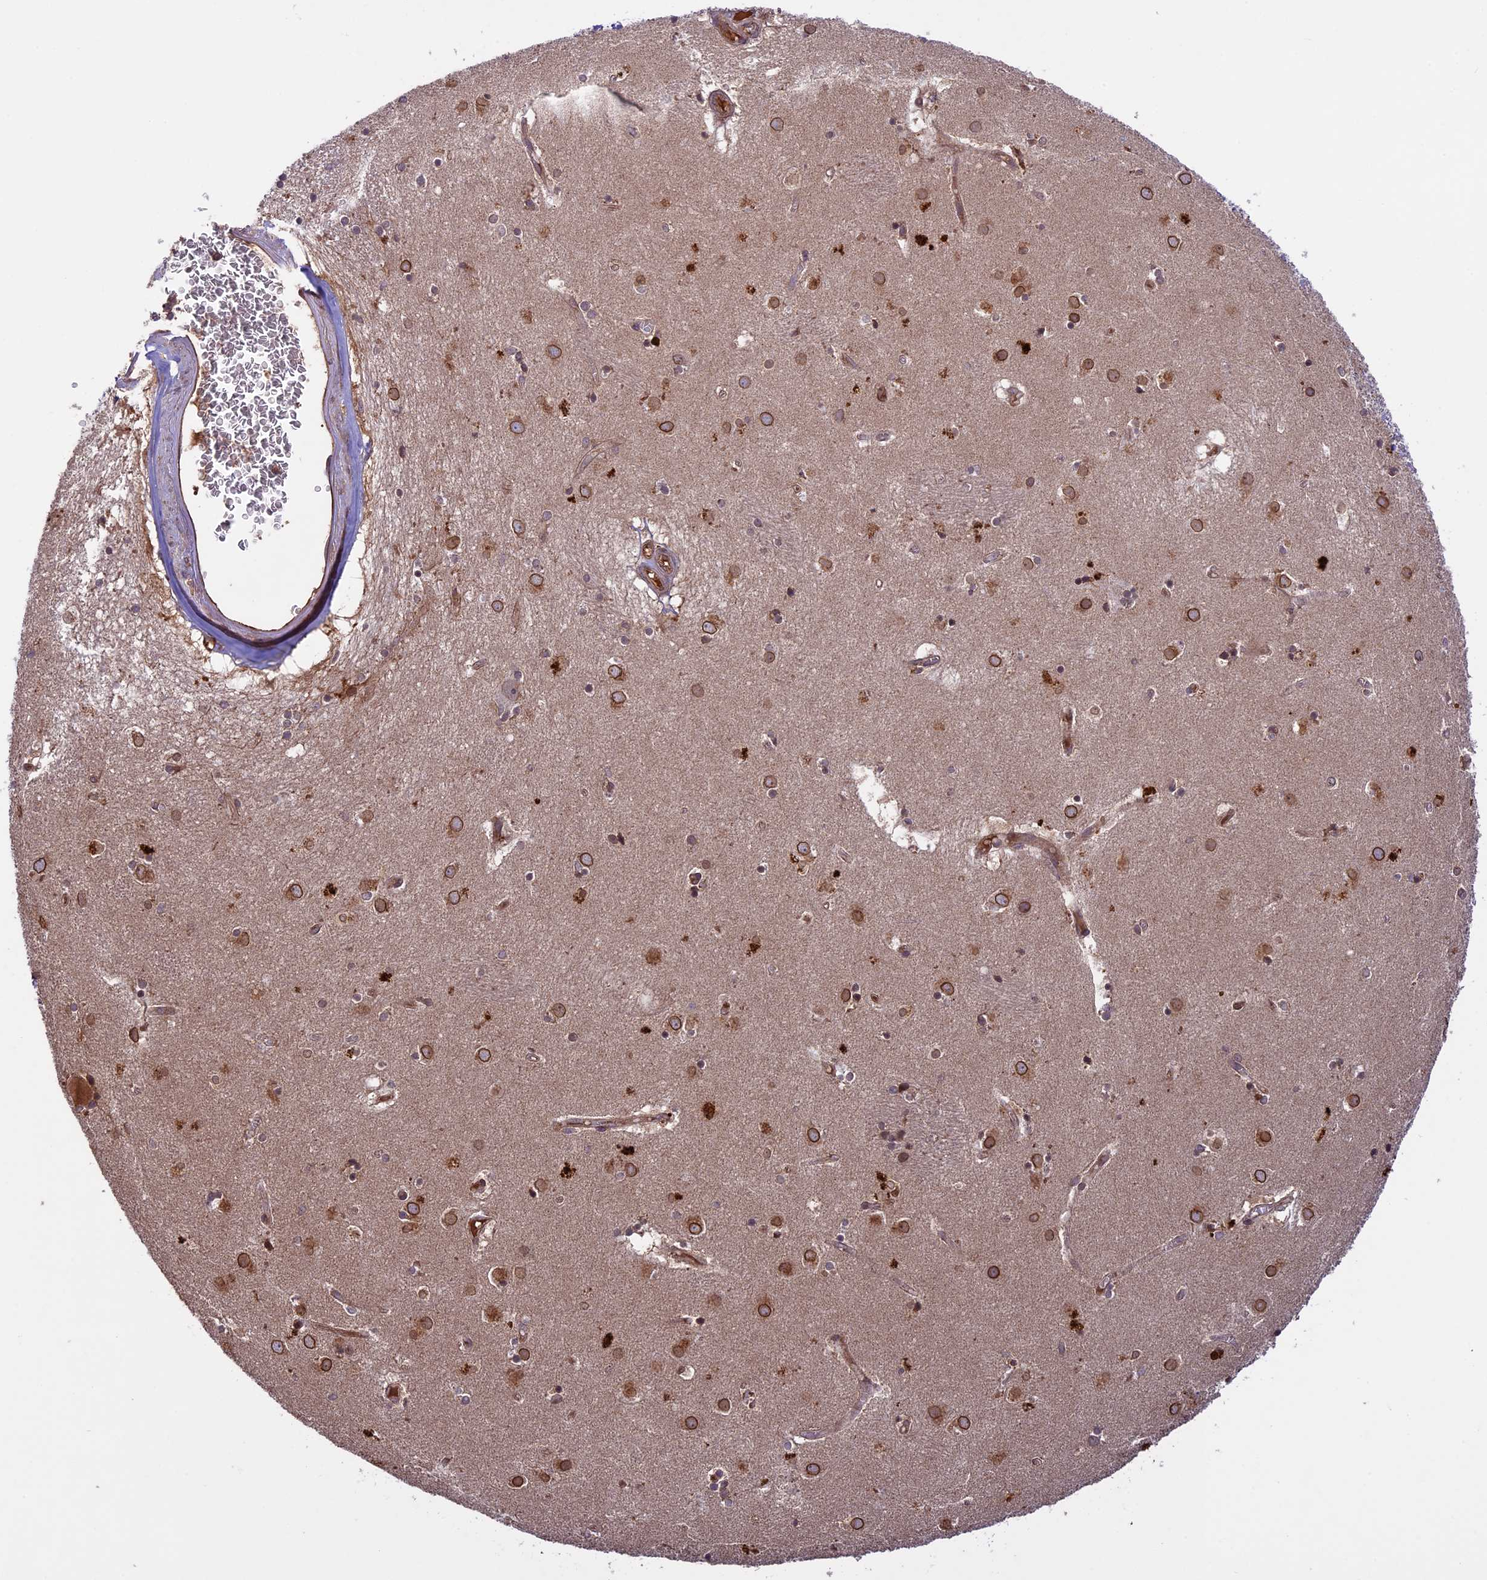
{"staining": {"intensity": "moderate", "quantity": "<25%", "location": "nuclear"}, "tissue": "caudate", "cell_type": "Glial cells", "image_type": "normal", "snomed": [{"axis": "morphology", "description": "Normal tissue, NOS"}, {"axis": "topography", "description": "Lateral ventricle wall"}], "caption": "The histopathology image reveals immunohistochemical staining of normal caudate. There is moderate nuclear expression is present in approximately <25% of glial cells.", "gene": "CCDC125", "patient": {"sex": "male", "age": 70}}